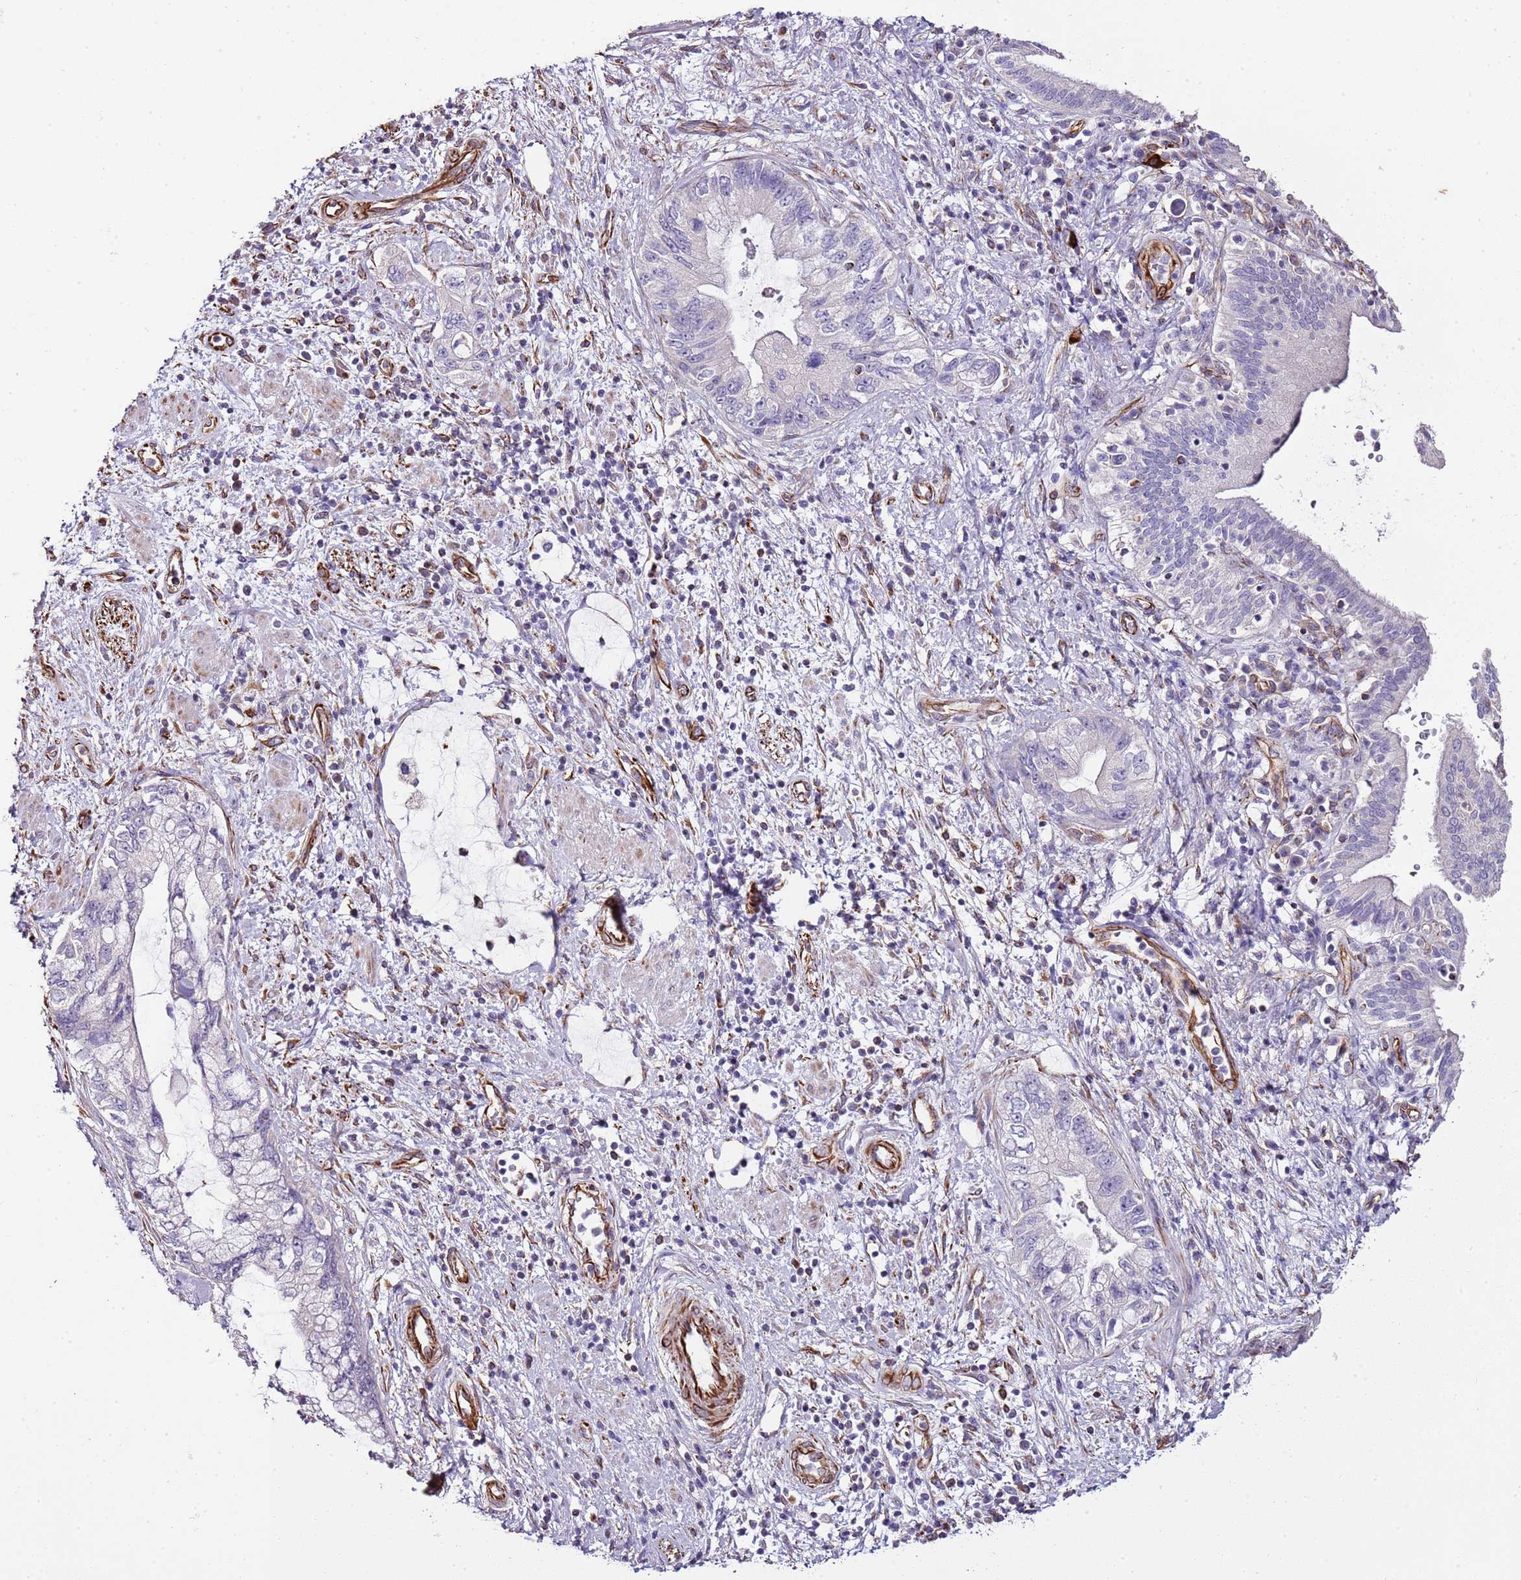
{"staining": {"intensity": "negative", "quantity": "none", "location": "none"}, "tissue": "pancreatic cancer", "cell_type": "Tumor cells", "image_type": "cancer", "snomed": [{"axis": "morphology", "description": "Adenocarcinoma, NOS"}, {"axis": "topography", "description": "Pancreas"}], "caption": "The photomicrograph demonstrates no staining of tumor cells in pancreatic adenocarcinoma.", "gene": "ZNF786", "patient": {"sex": "female", "age": 73}}